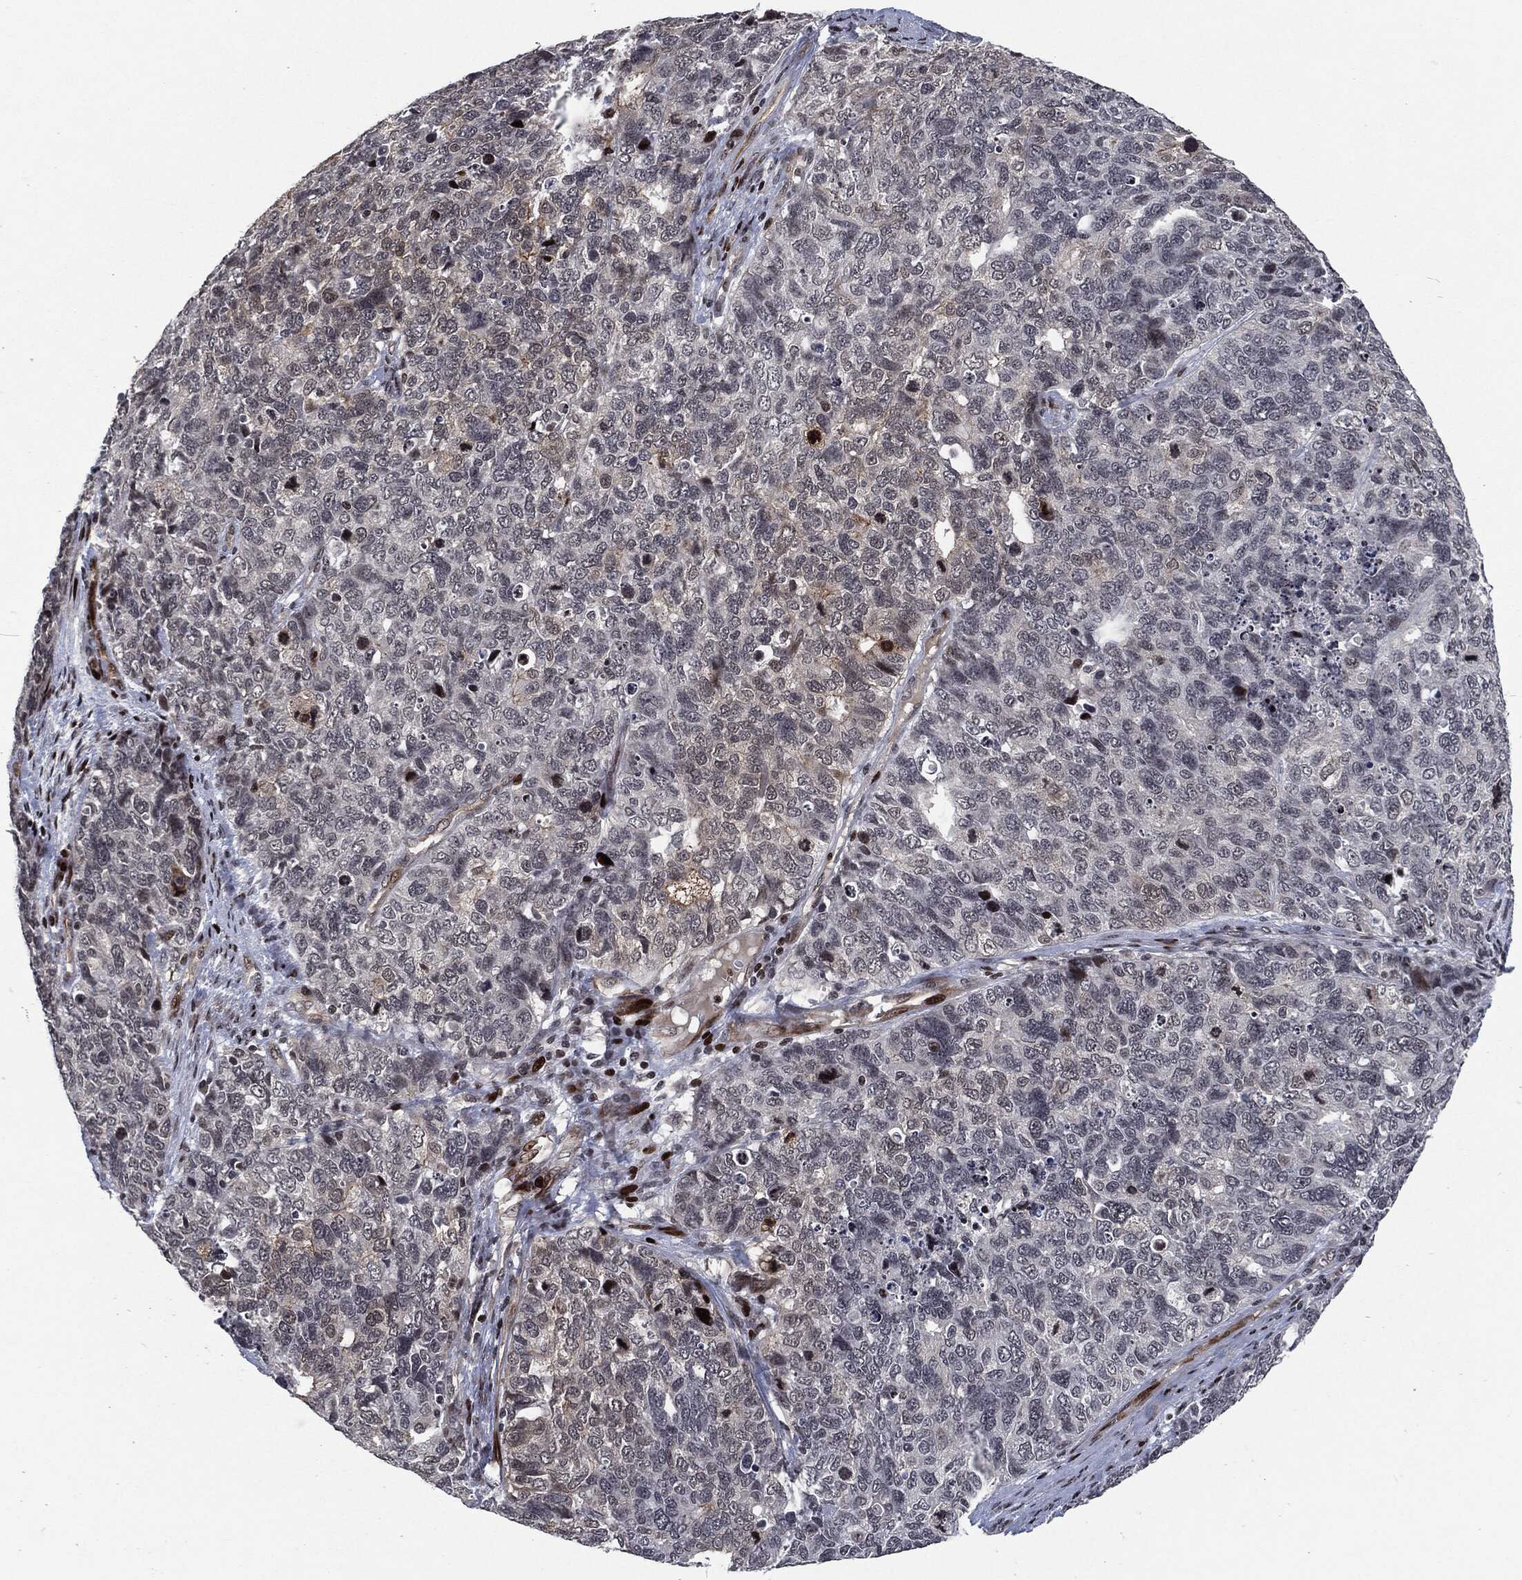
{"staining": {"intensity": "negative", "quantity": "none", "location": "none"}, "tissue": "cervical cancer", "cell_type": "Tumor cells", "image_type": "cancer", "snomed": [{"axis": "morphology", "description": "Squamous cell carcinoma, NOS"}, {"axis": "topography", "description": "Cervix"}], "caption": "Immunohistochemistry micrograph of human cervical cancer stained for a protein (brown), which displays no positivity in tumor cells. The staining was performed using DAB (3,3'-diaminobenzidine) to visualize the protein expression in brown, while the nuclei were stained in blue with hematoxylin (Magnification: 20x).", "gene": "EGFR", "patient": {"sex": "female", "age": 63}}